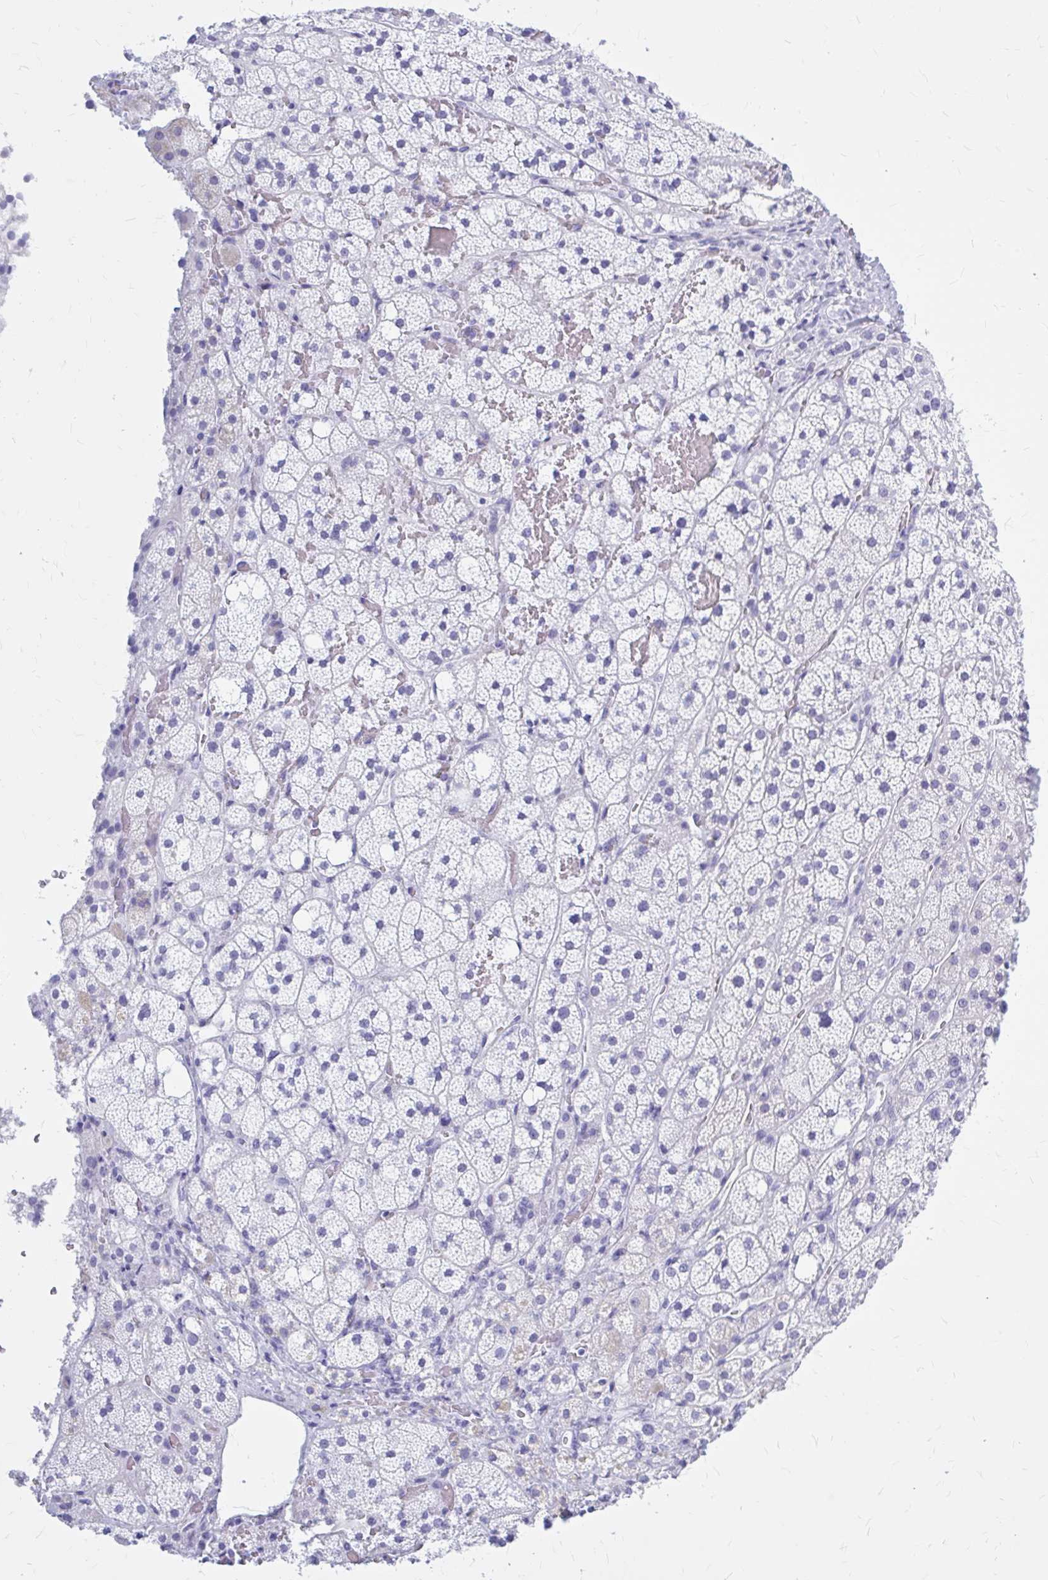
{"staining": {"intensity": "weak", "quantity": "<25%", "location": "cytoplasmic/membranous"}, "tissue": "adrenal gland", "cell_type": "Glandular cells", "image_type": "normal", "snomed": [{"axis": "morphology", "description": "Normal tissue, NOS"}, {"axis": "topography", "description": "Adrenal gland"}], "caption": "An immunohistochemistry micrograph of unremarkable adrenal gland is shown. There is no staining in glandular cells of adrenal gland.", "gene": "KLHDC7A", "patient": {"sex": "male", "age": 53}}